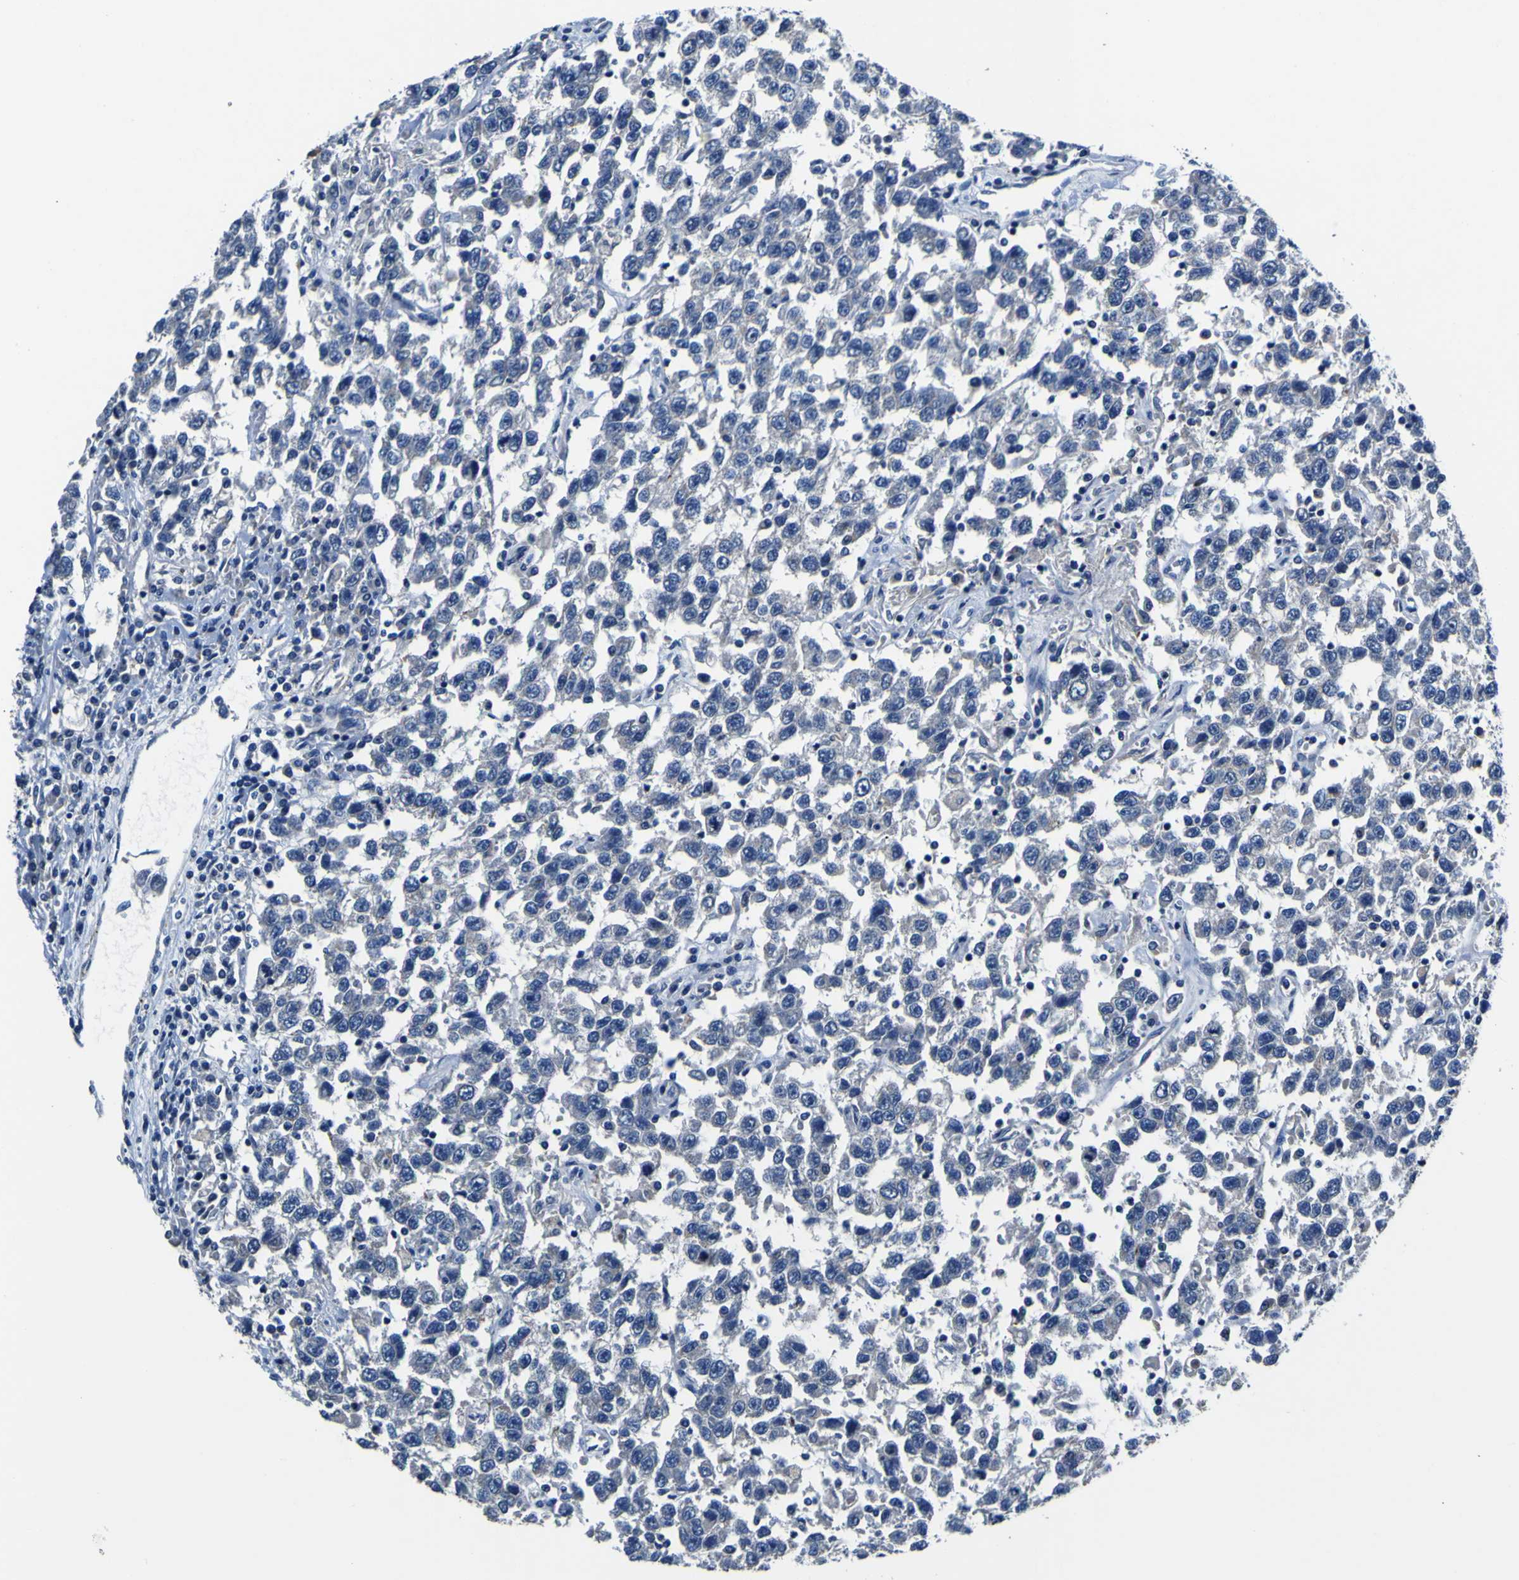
{"staining": {"intensity": "negative", "quantity": "none", "location": "none"}, "tissue": "testis cancer", "cell_type": "Tumor cells", "image_type": "cancer", "snomed": [{"axis": "morphology", "description": "Seminoma, NOS"}, {"axis": "topography", "description": "Testis"}], "caption": "Protein analysis of testis cancer (seminoma) shows no significant positivity in tumor cells. (DAB immunohistochemistry (IHC), high magnification).", "gene": "AGAP3", "patient": {"sex": "male", "age": 41}}